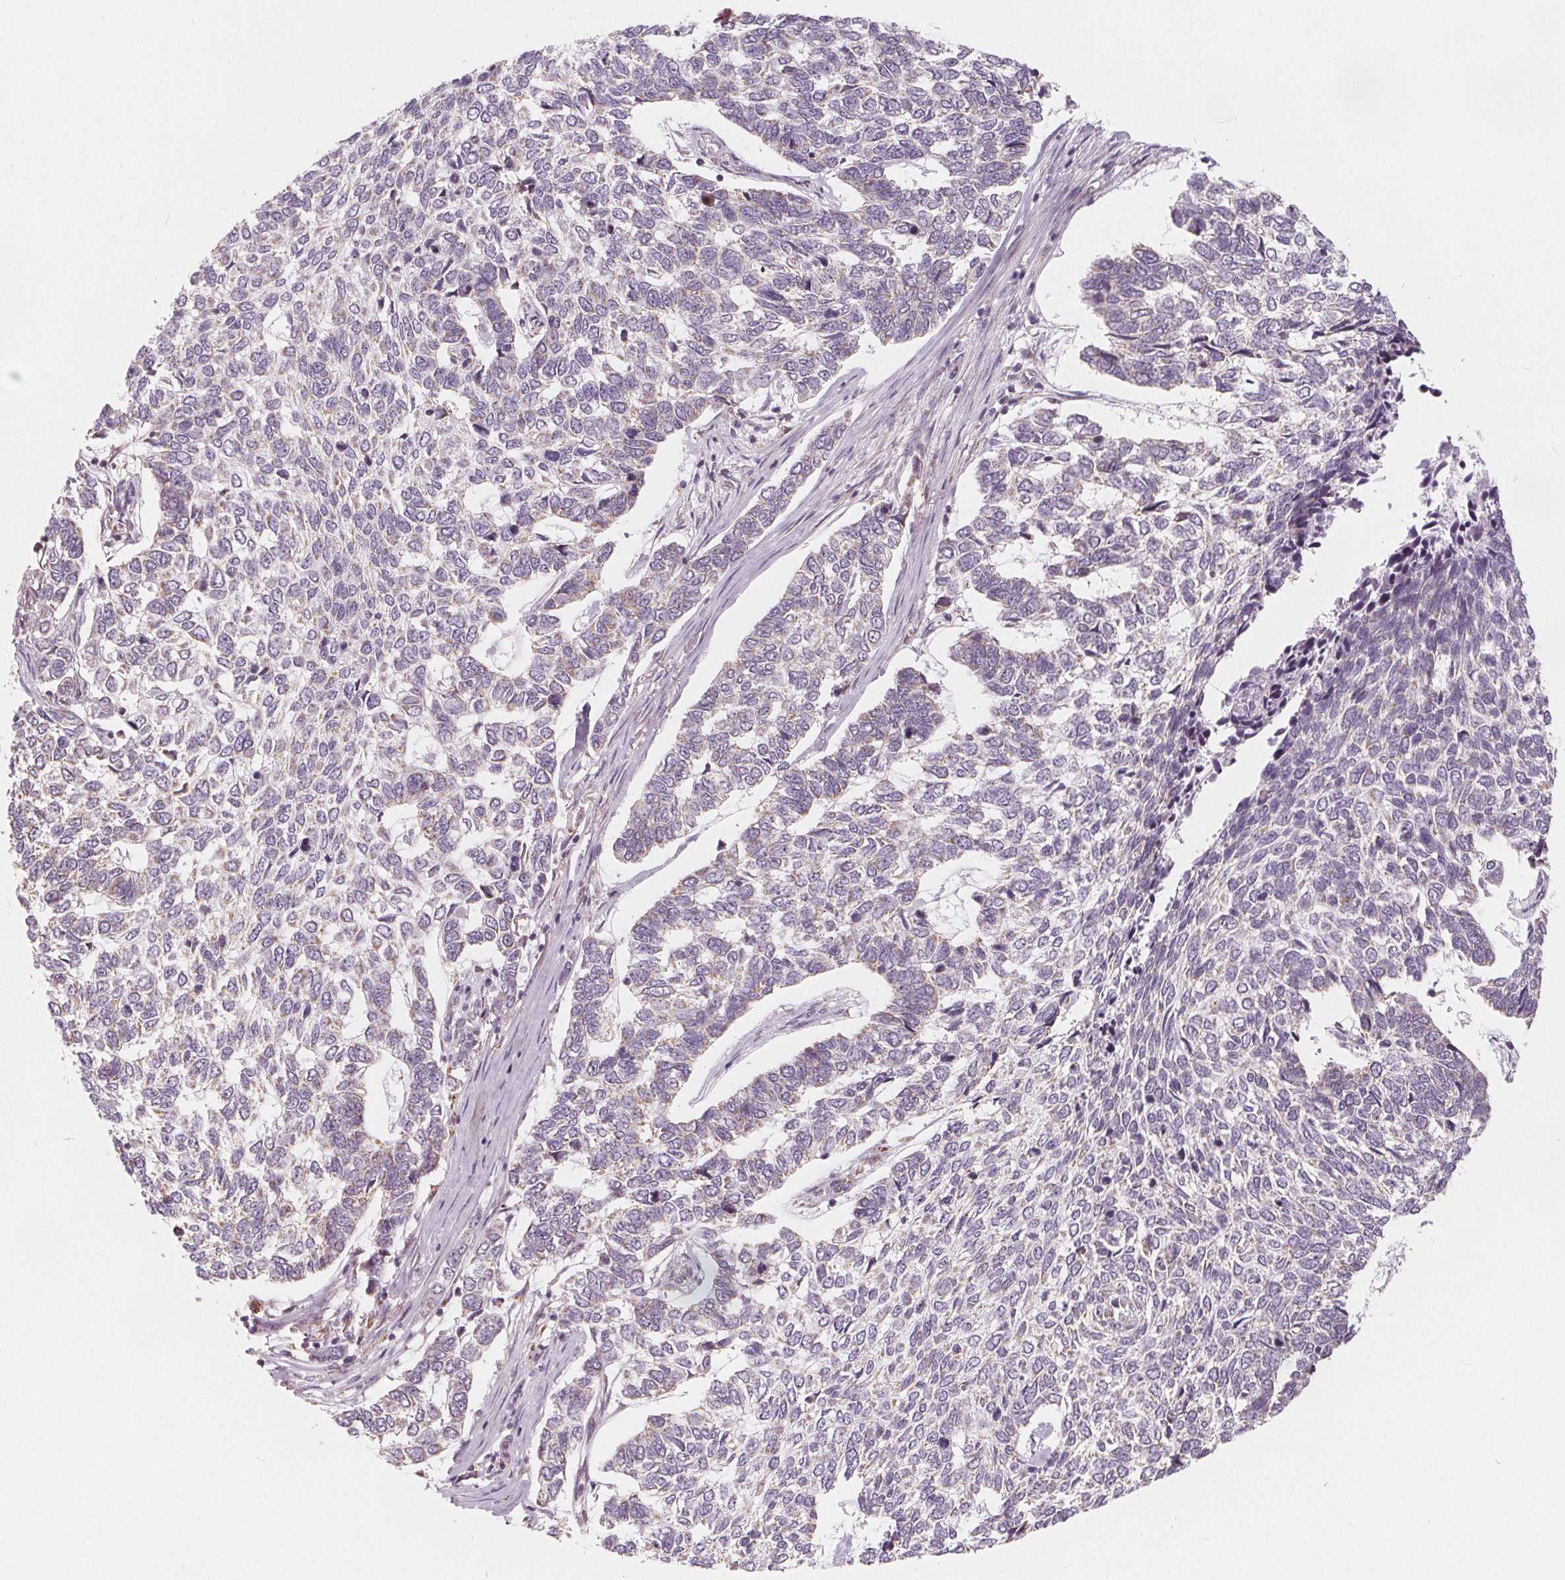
{"staining": {"intensity": "weak", "quantity": "<25%", "location": "cytoplasmic/membranous"}, "tissue": "skin cancer", "cell_type": "Tumor cells", "image_type": "cancer", "snomed": [{"axis": "morphology", "description": "Basal cell carcinoma"}, {"axis": "topography", "description": "Skin"}], "caption": "Tumor cells show no significant staining in skin basal cell carcinoma. The staining was performed using DAB (3,3'-diaminobenzidine) to visualize the protein expression in brown, while the nuclei were stained in blue with hematoxylin (Magnification: 20x).", "gene": "NUP210L", "patient": {"sex": "female", "age": 65}}